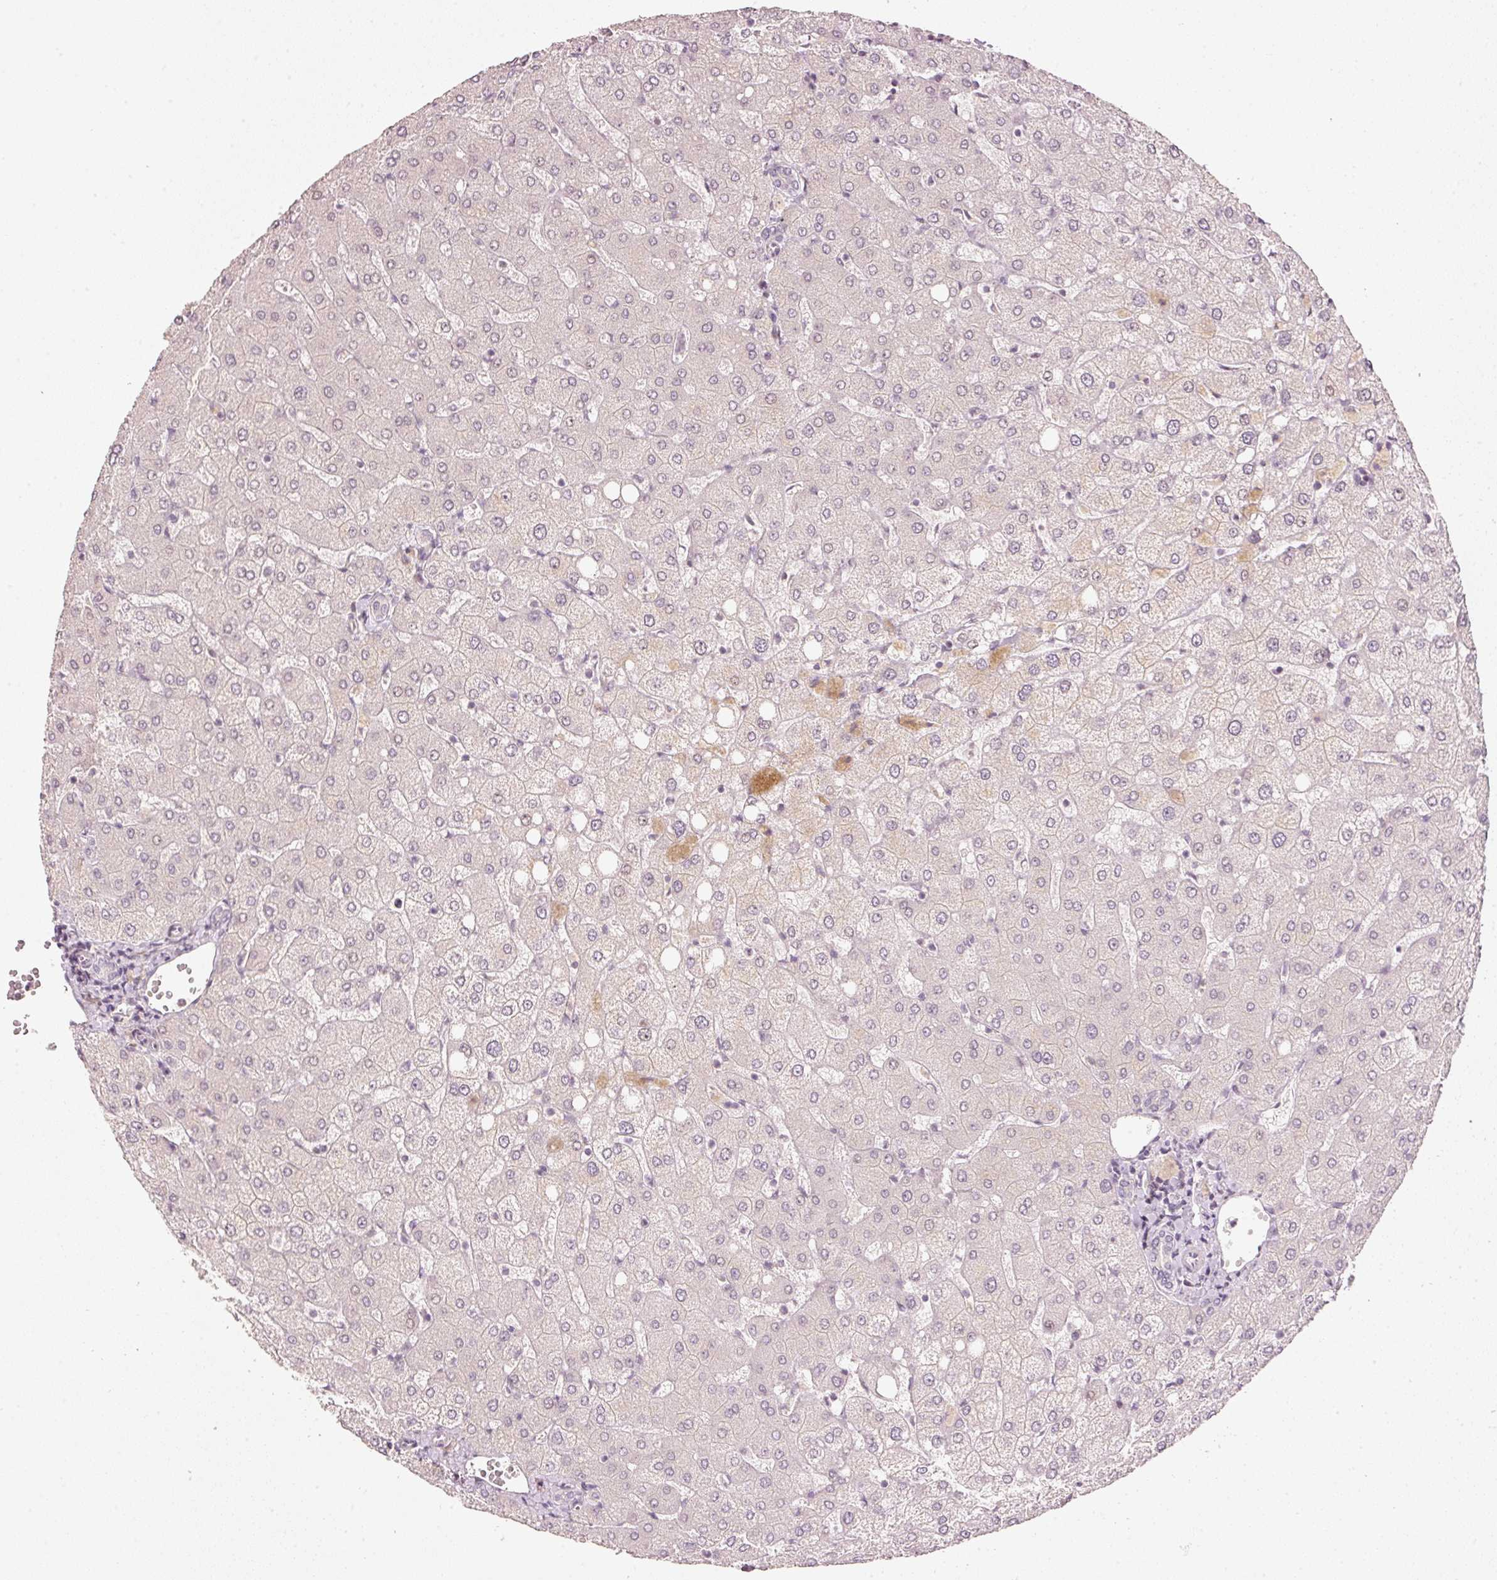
{"staining": {"intensity": "negative", "quantity": "none", "location": "none"}, "tissue": "liver", "cell_type": "Cholangiocytes", "image_type": "normal", "snomed": [{"axis": "morphology", "description": "Normal tissue, NOS"}, {"axis": "topography", "description": "Liver"}], "caption": "The immunohistochemistry image has no significant expression in cholangiocytes of liver.", "gene": "TOB2", "patient": {"sex": "female", "age": 54}}